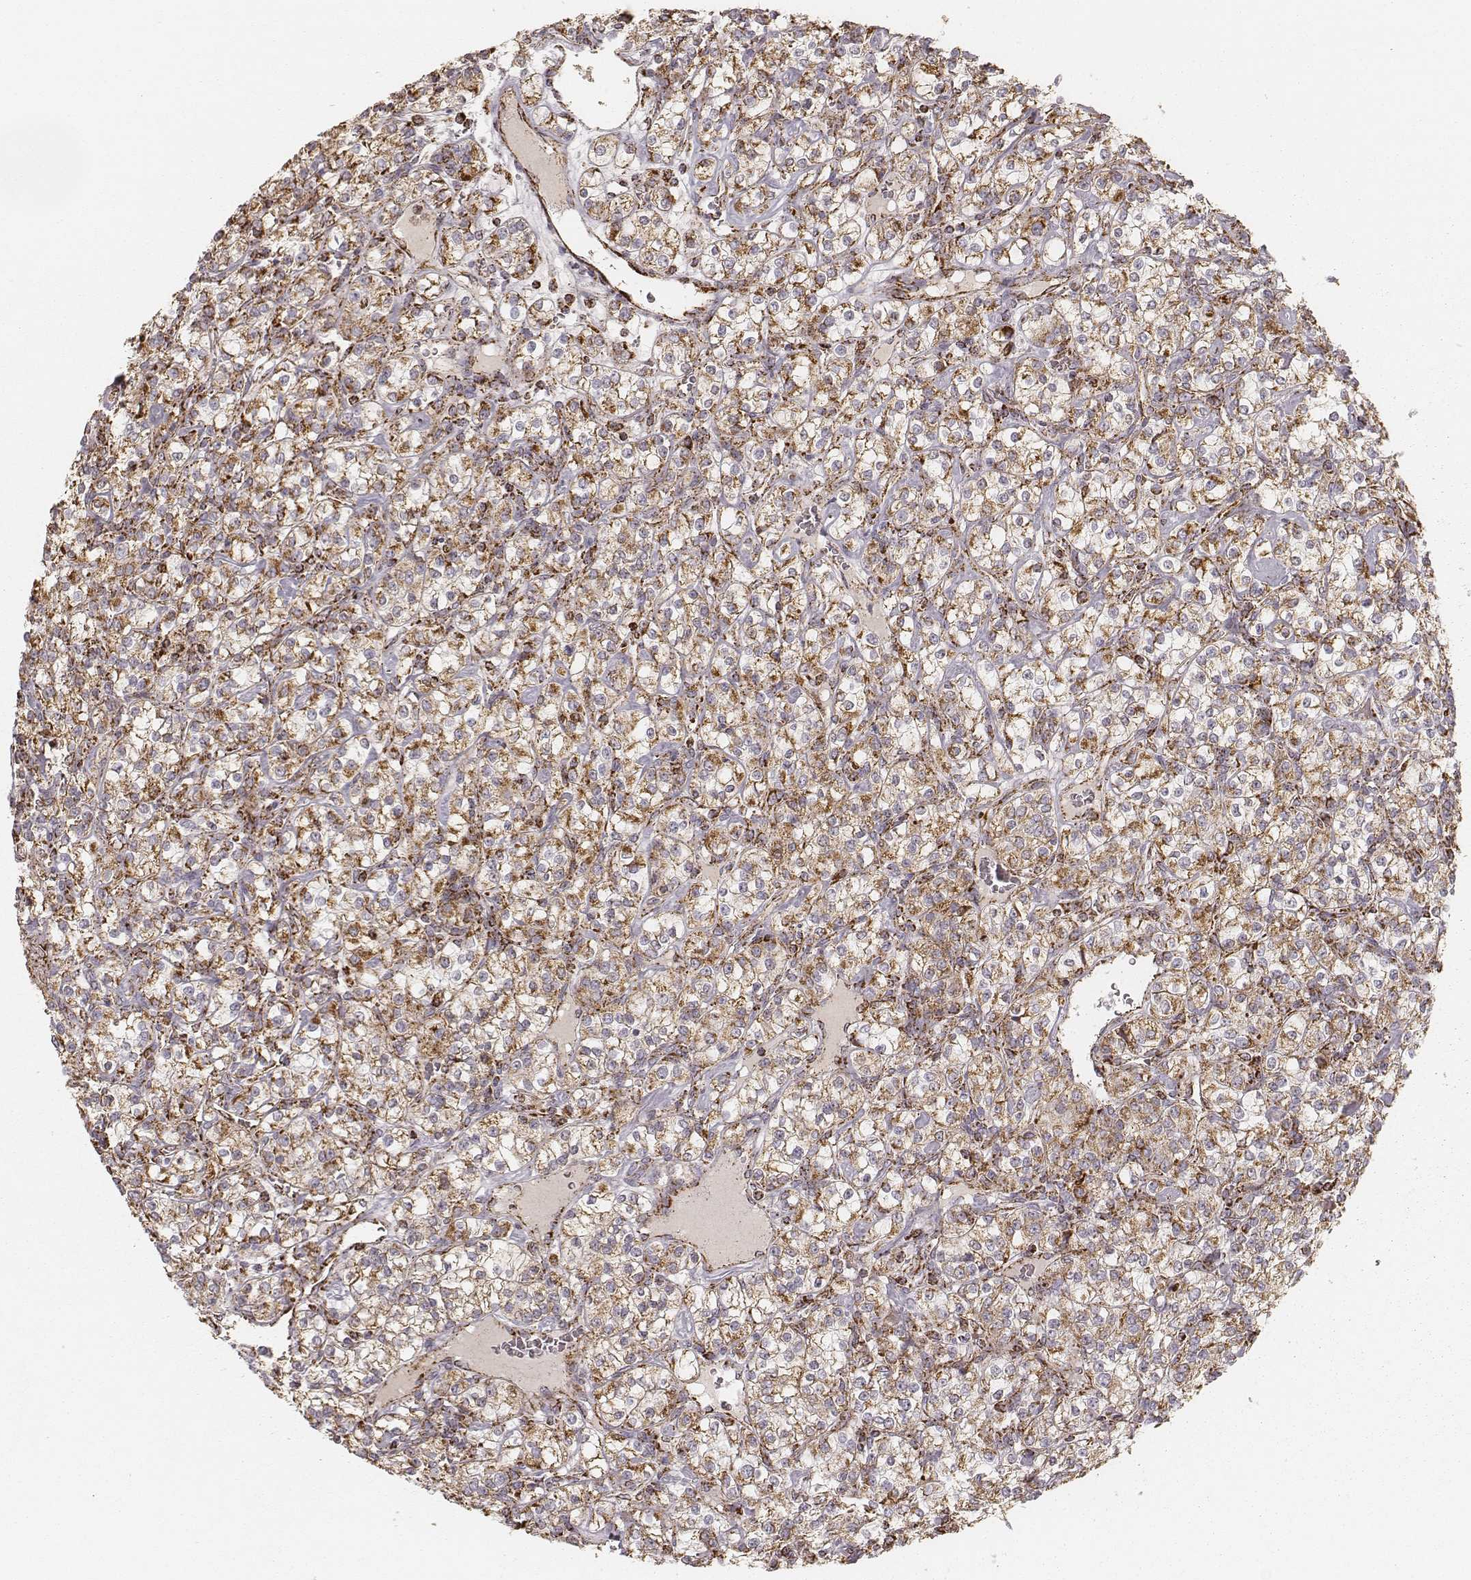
{"staining": {"intensity": "moderate", "quantity": ">75%", "location": "cytoplasmic/membranous"}, "tissue": "renal cancer", "cell_type": "Tumor cells", "image_type": "cancer", "snomed": [{"axis": "morphology", "description": "Adenocarcinoma, NOS"}, {"axis": "topography", "description": "Kidney"}], "caption": "IHC staining of adenocarcinoma (renal), which demonstrates medium levels of moderate cytoplasmic/membranous expression in about >75% of tumor cells indicating moderate cytoplasmic/membranous protein staining. The staining was performed using DAB (3,3'-diaminobenzidine) (brown) for protein detection and nuclei were counterstained in hematoxylin (blue).", "gene": "CS", "patient": {"sex": "male", "age": 77}}